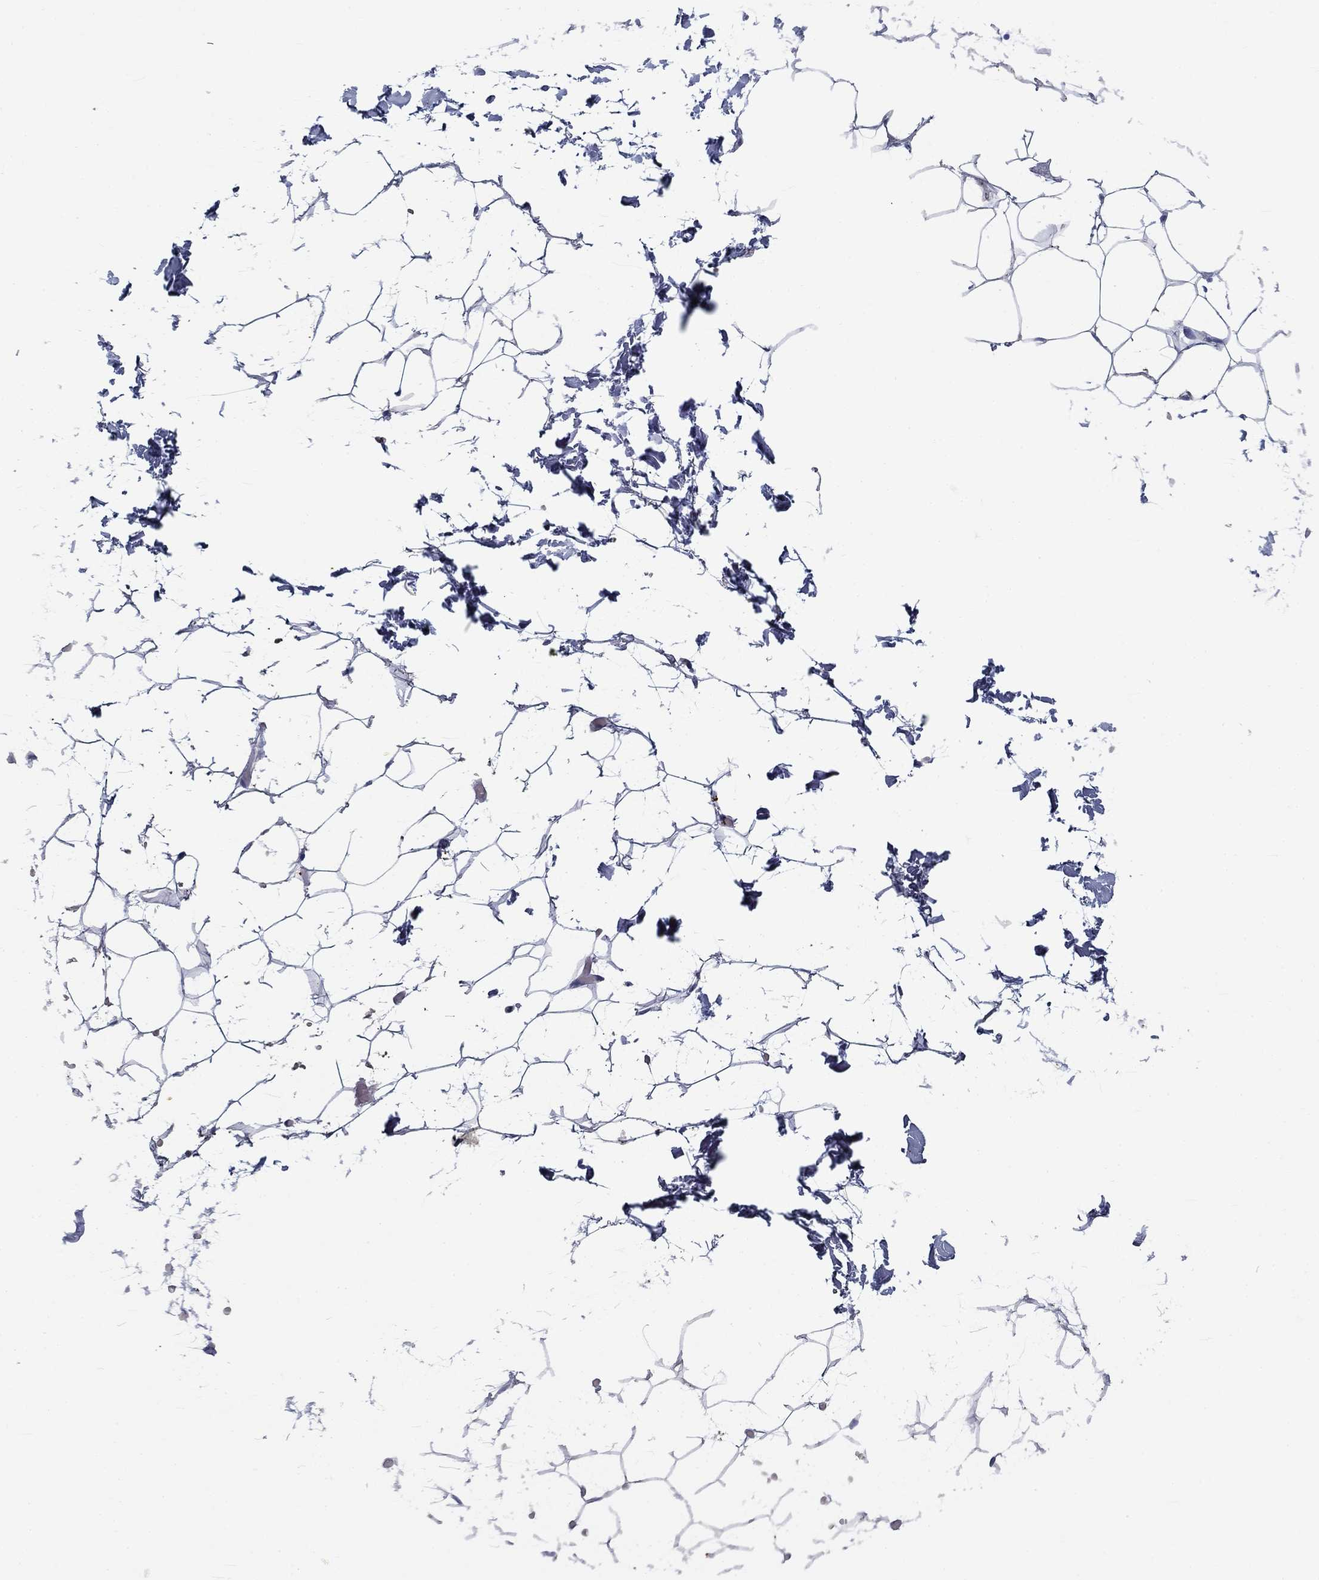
{"staining": {"intensity": "negative", "quantity": "none", "location": "none"}, "tissue": "adipose tissue", "cell_type": "Adipocytes", "image_type": "normal", "snomed": [{"axis": "morphology", "description": "Normal tissue, NOS"}, {"axis": "topography", "description": "Skin"}, {"axis": "topography", "description": "Peripheral nerve tissue"}], "caption": "DAB (3,3'-diaminobenzidine) immunohistochemical staining of normal human adipose tissue reveals no significant positivity in adipocytes.", "gene": "CD40LG", "patient": {"sex": "female", "age": 56}}